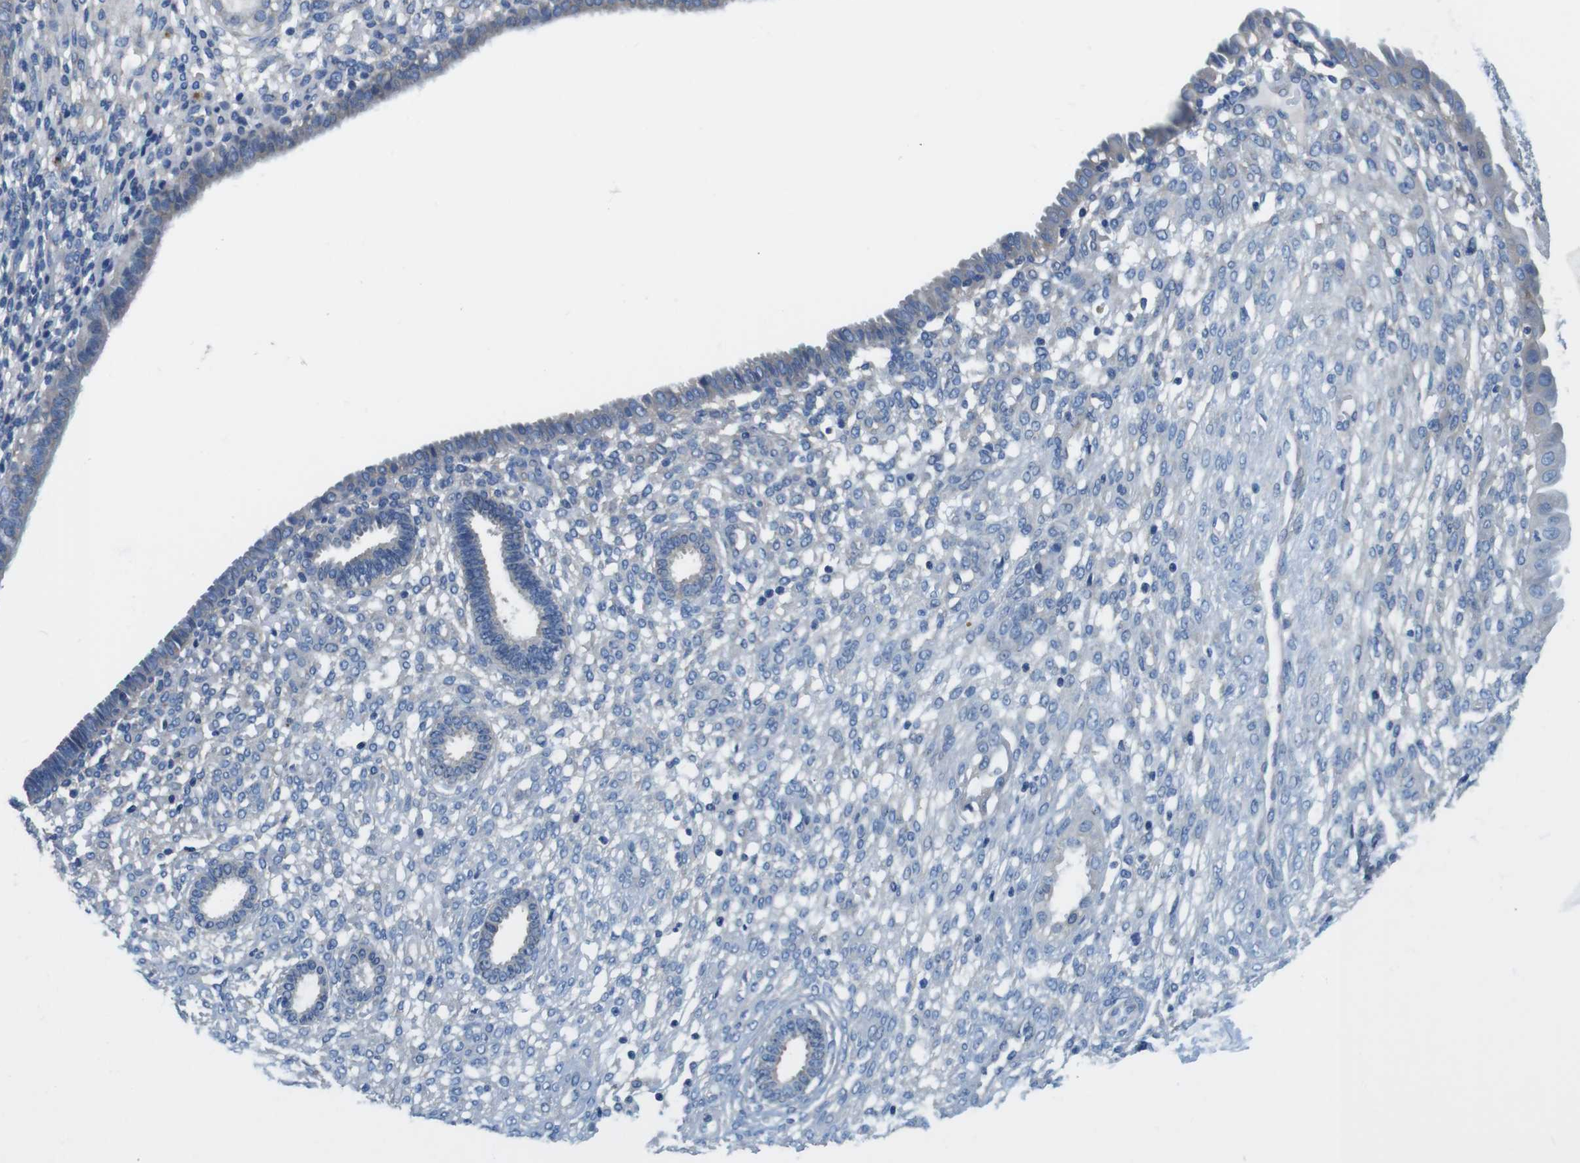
{"staining": {"intensity": "negative", "quantity": "none", "location": "none"}, "tissue": "endometrium", "cell_type": "Cells in endometrial stroma", "image_type": "normal", "snomed": [{"axis": "morphology", "description": "Normal tissue, NOS"}, {"axis": "topography", "description": "Endometrium"}], "caption": "Human endometrium stained for a protein using IHC shows no staining in cells in endometrial stroma.", "gene": "DENND4C", "patient": {"sex": "female", "age": 61}}